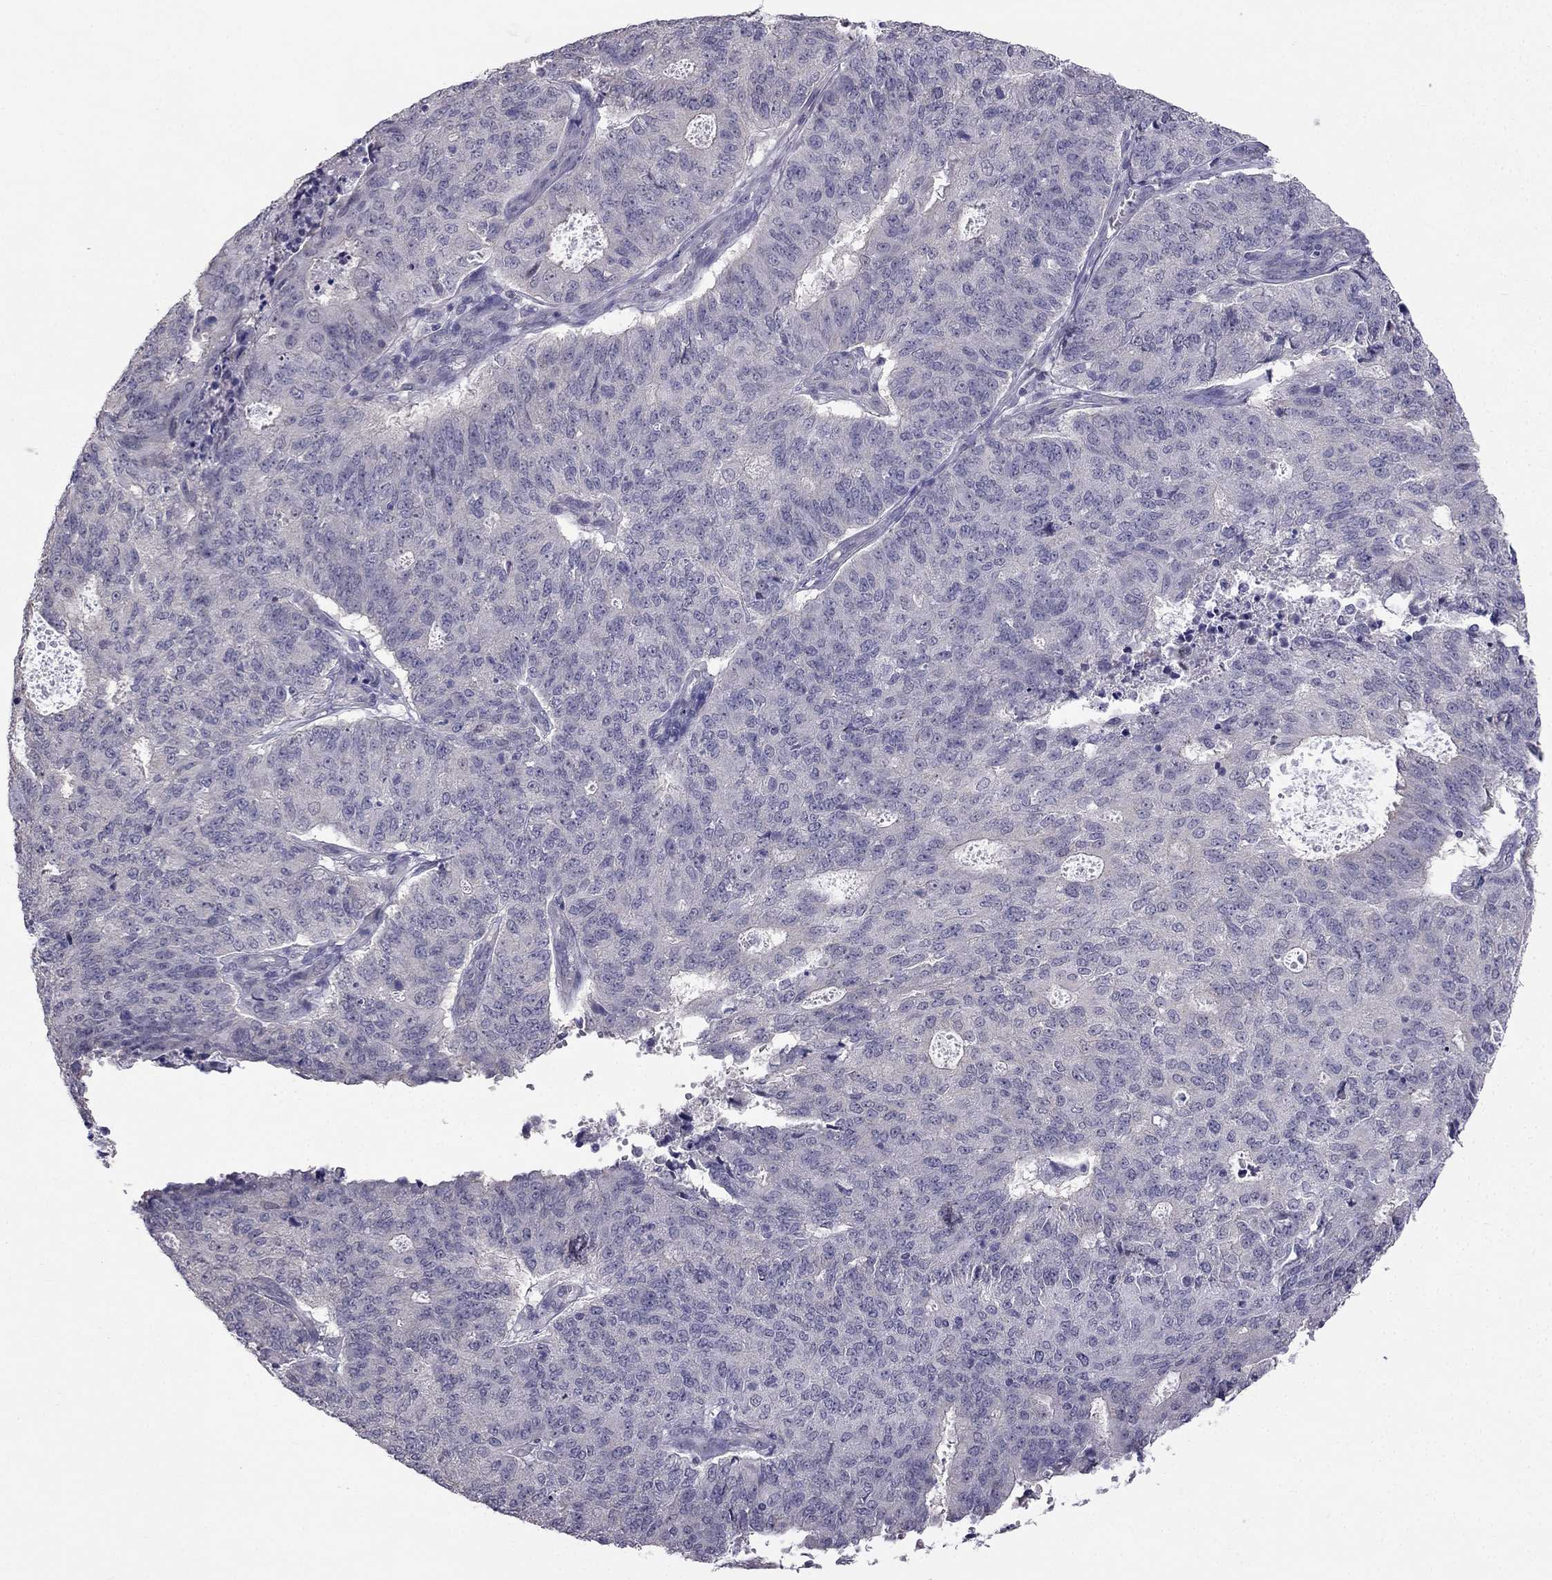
{"staining": {"intensity": "negative", "quantity": "none", "location": "none"}, "tissue": "endometrial cancer", "cell_type": "Tumor cells", "image_type": "cancer", "snomed": [{"axis": "morphology", "description": "Adenocarcinoma, NOS"}, {"axis": "topography", "description": "Endometrium"}], "caption": "Immunohistochemistry of endometrial adenocarcinoma displays no staining in tumor cells.", "gene": "HSFX1", "patient": {"sex": "female", "age": 82}}